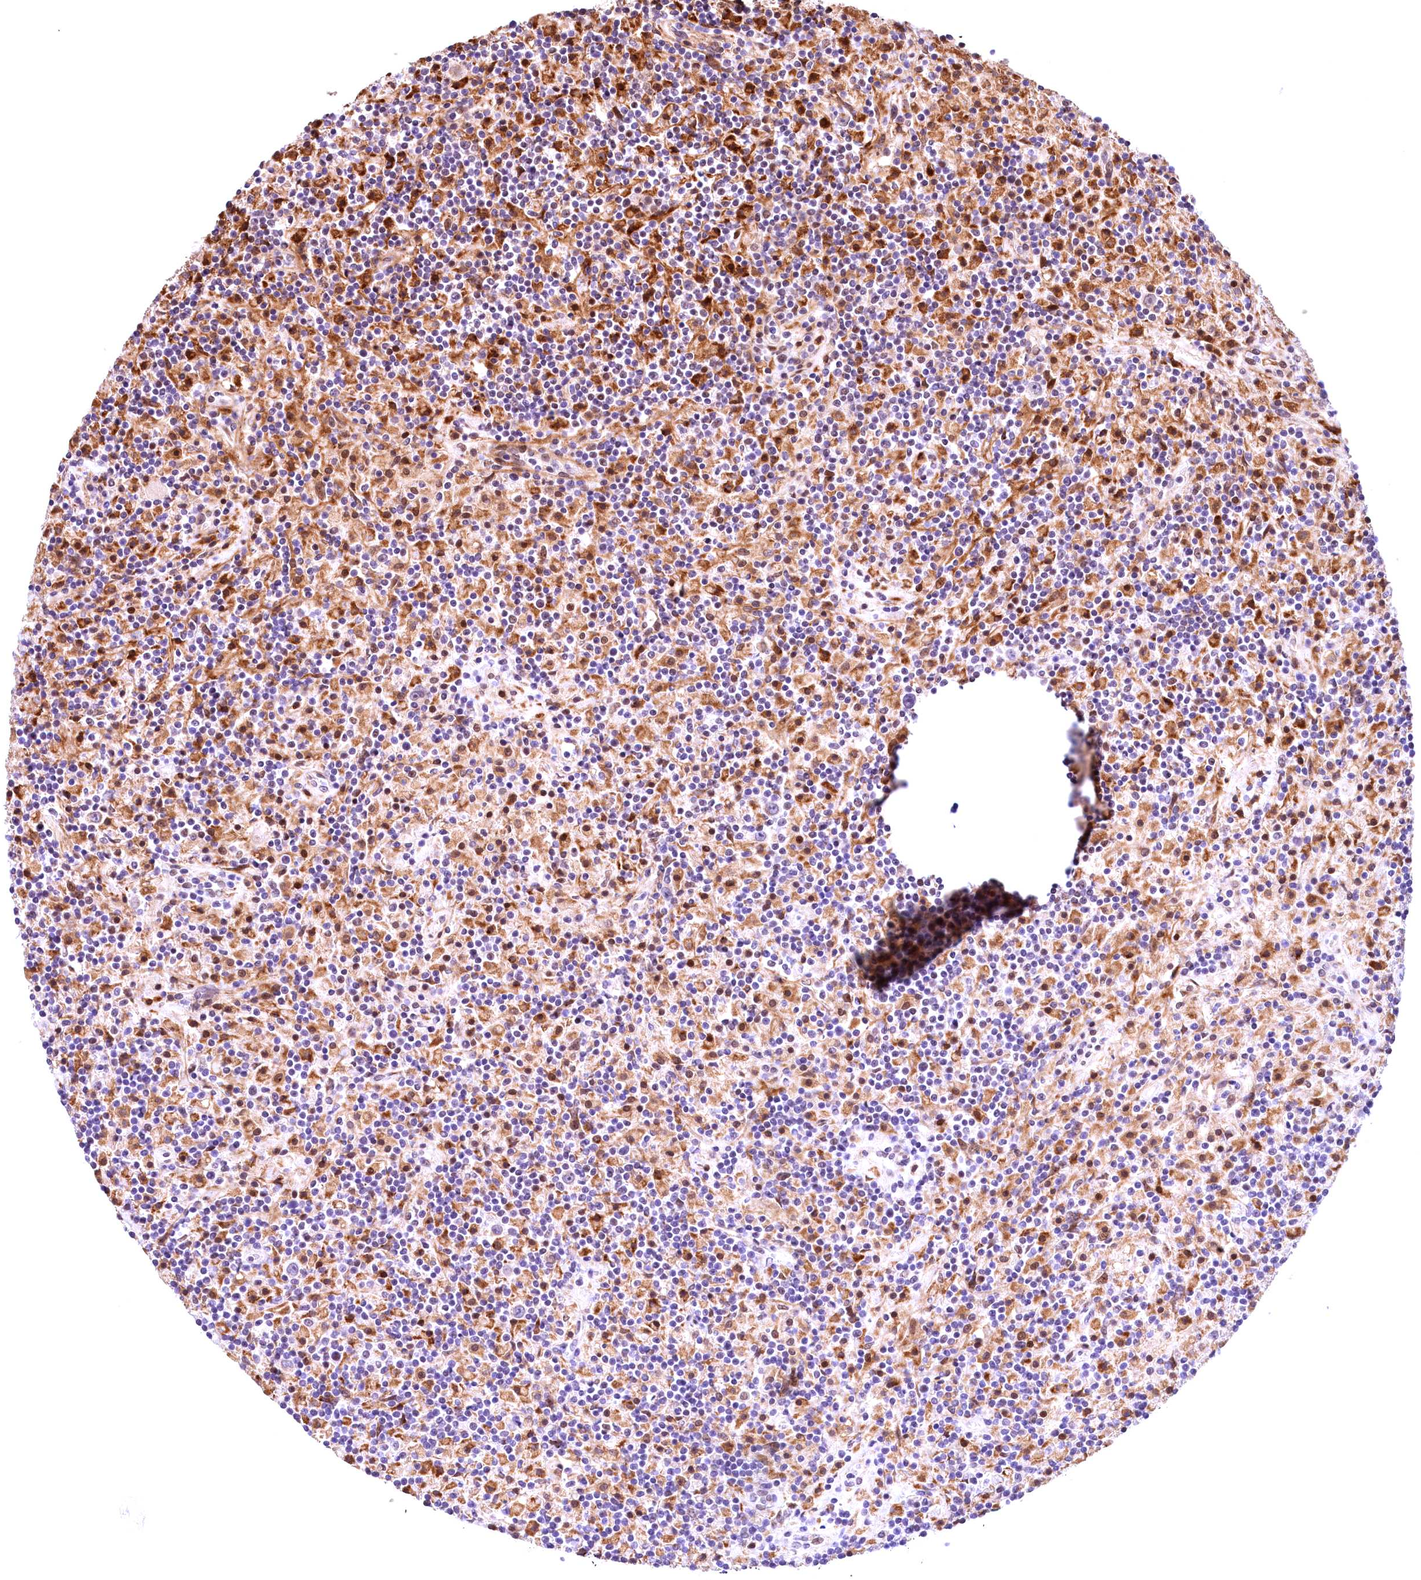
{"staining": {"intensity": "negative", "quantity": "none", "location": "none"}, "tissue": "lymphoma", "cell_type": "Tumor cells", "image_type": "cancer", "snomed": [{"axis": "morphology", "description": "Hodgkin's disease, NOS"}, {"axis": "topography", "description": "Lymph node"}], "caption": "IHC of lymphoma demonstrates no staining in tumor cells.", "gene": "FBXO45", "patient": {"sex": "male", "age": 70}}